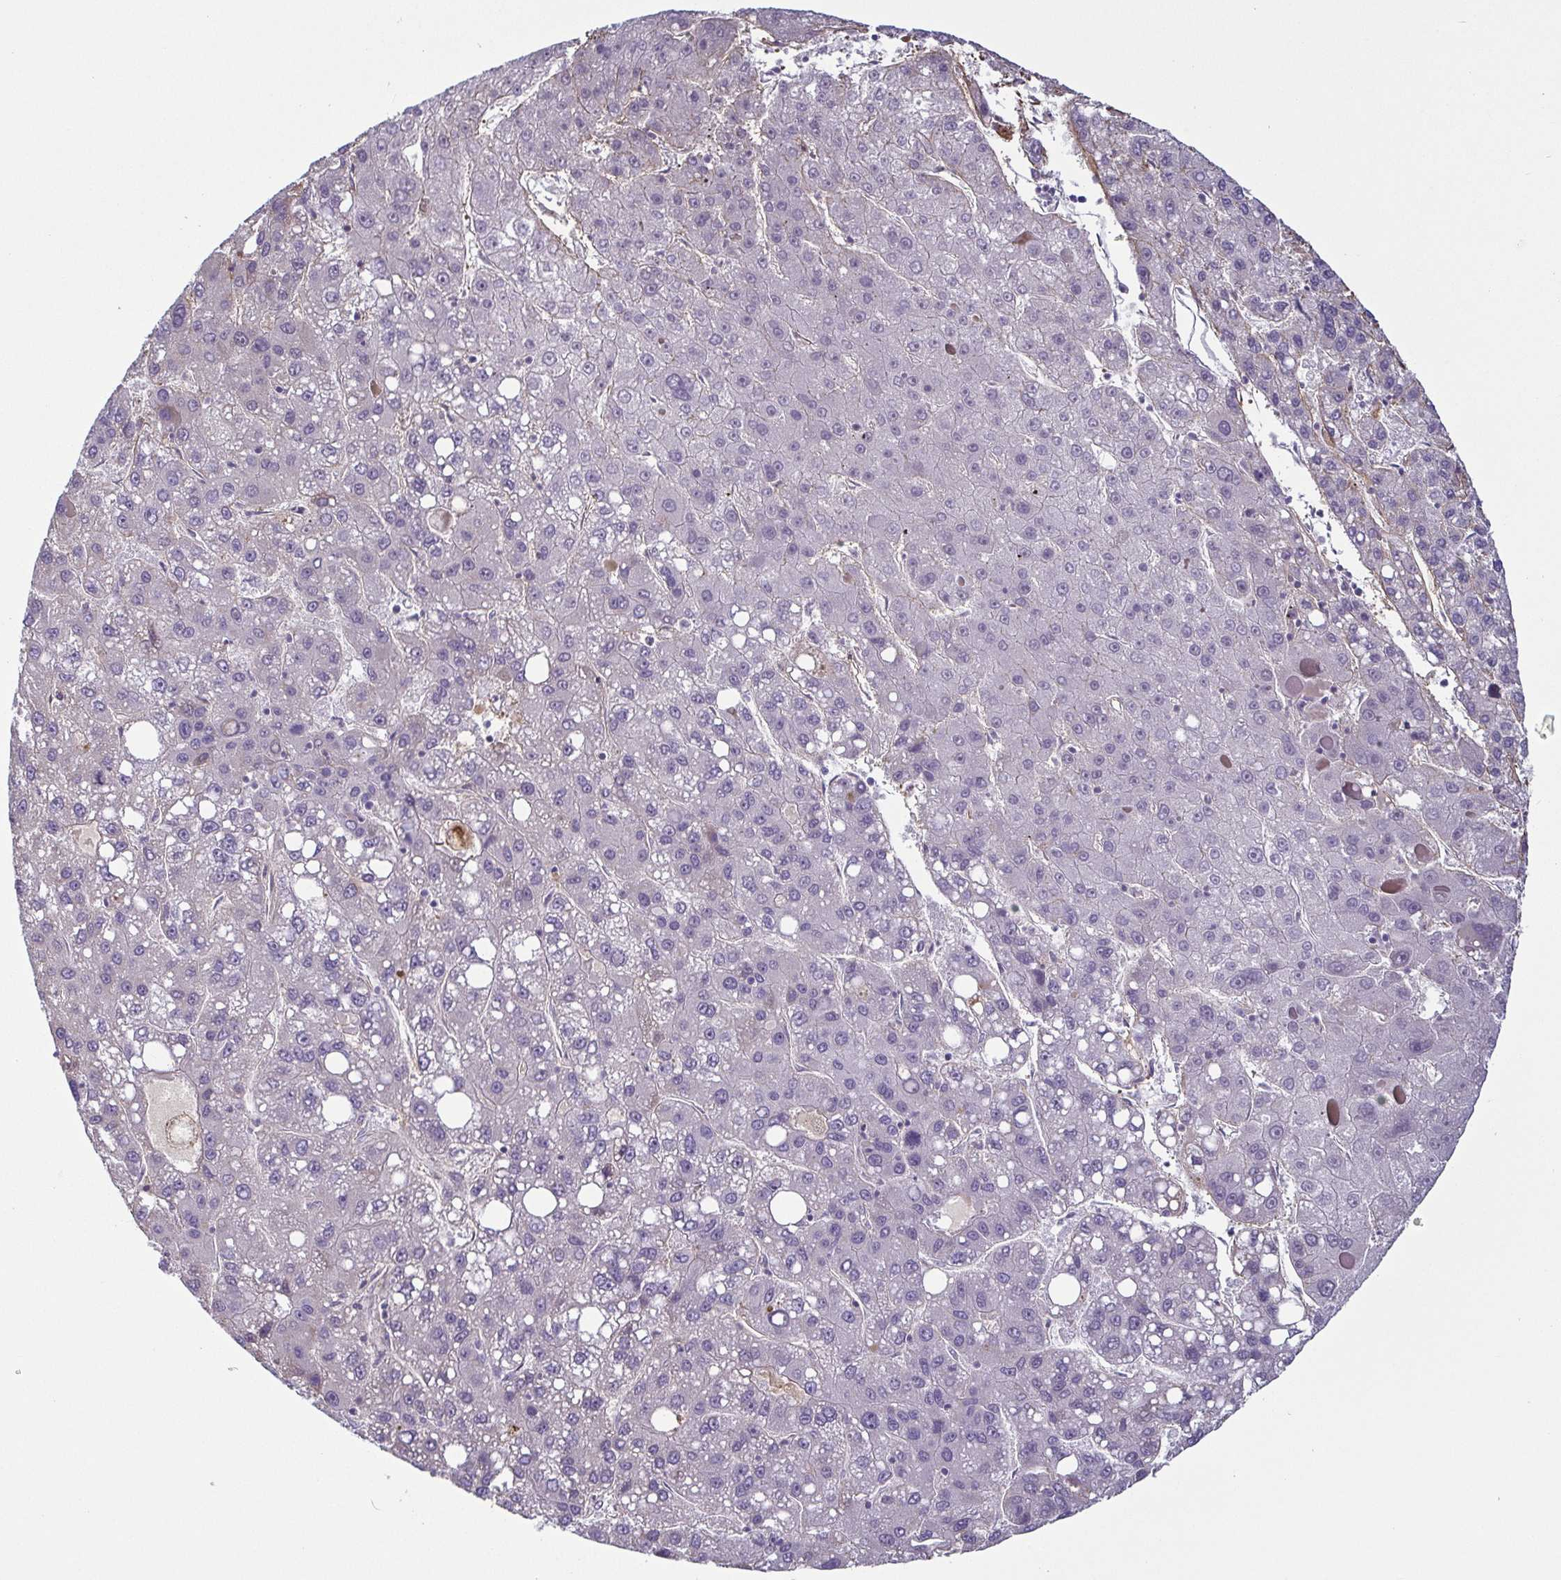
{"staining": {"intensity": "negative", "quantity": "none", "location": "none"}, "tissue": "liver cancer", "cell_type": "Tumor cells", "image_type": "cancer", "snomed": [{"axis": "morphology", "description": "Carcinoma, Hepatocellular, NOS"}, {"axis": "topography", "description": "Liver"}], "caption": "This photomicrograph is of liver cancer (hepatocellular carcinoma) stained with immunohistochemistry to label a protein in brown with the nuclei are counter-stained blue. There is no expression in tumor cells.", "gene": "ECM1", "patient": {"sex": "female", "age": 82}}